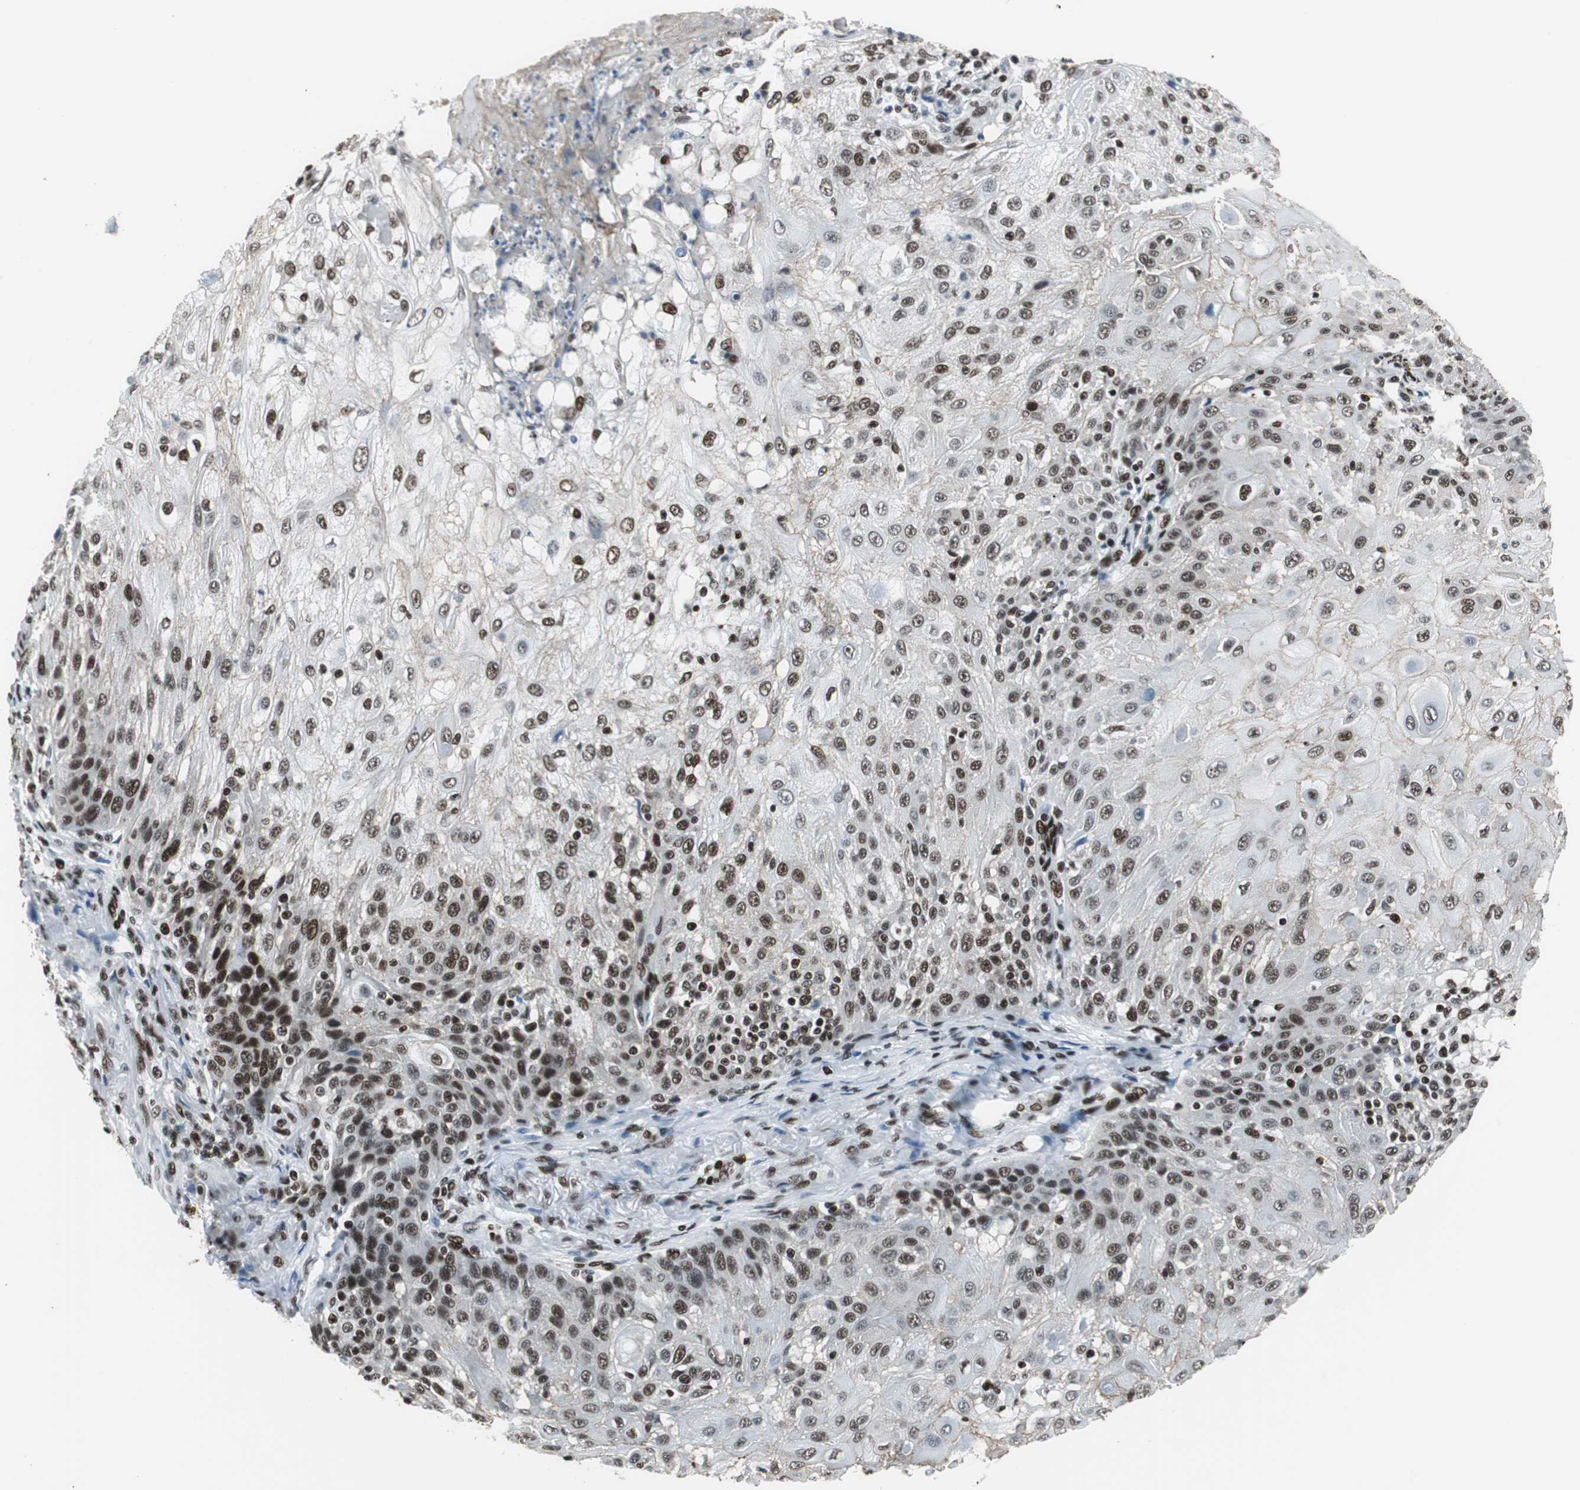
{"staining": {"intensity": "moderate", "quantity": ">75%", "location": "nuclear"}, "tissue": "skin cancer", "cell_type": "Tumor cells", "image_type": "cancer", "snomed": [{"axis": "morphology", "description": "Normal tissue, NOS"}, {"axis": "morphology", "description": "Squamous cell carcinoma, NOS"}, {"axis": "topography", "description": "Skin"}], "caption": "Immunohistochemical staining of human squamous cell carcinoma (skin) demonstrates medium levels of moderate nuclear expression in approximately >75% of tumor cells. (Brightfield microscopy of DAB IHC at high magnification).", "gene": "MEF2D", "patient": {"sex": "female", "age": 83}}